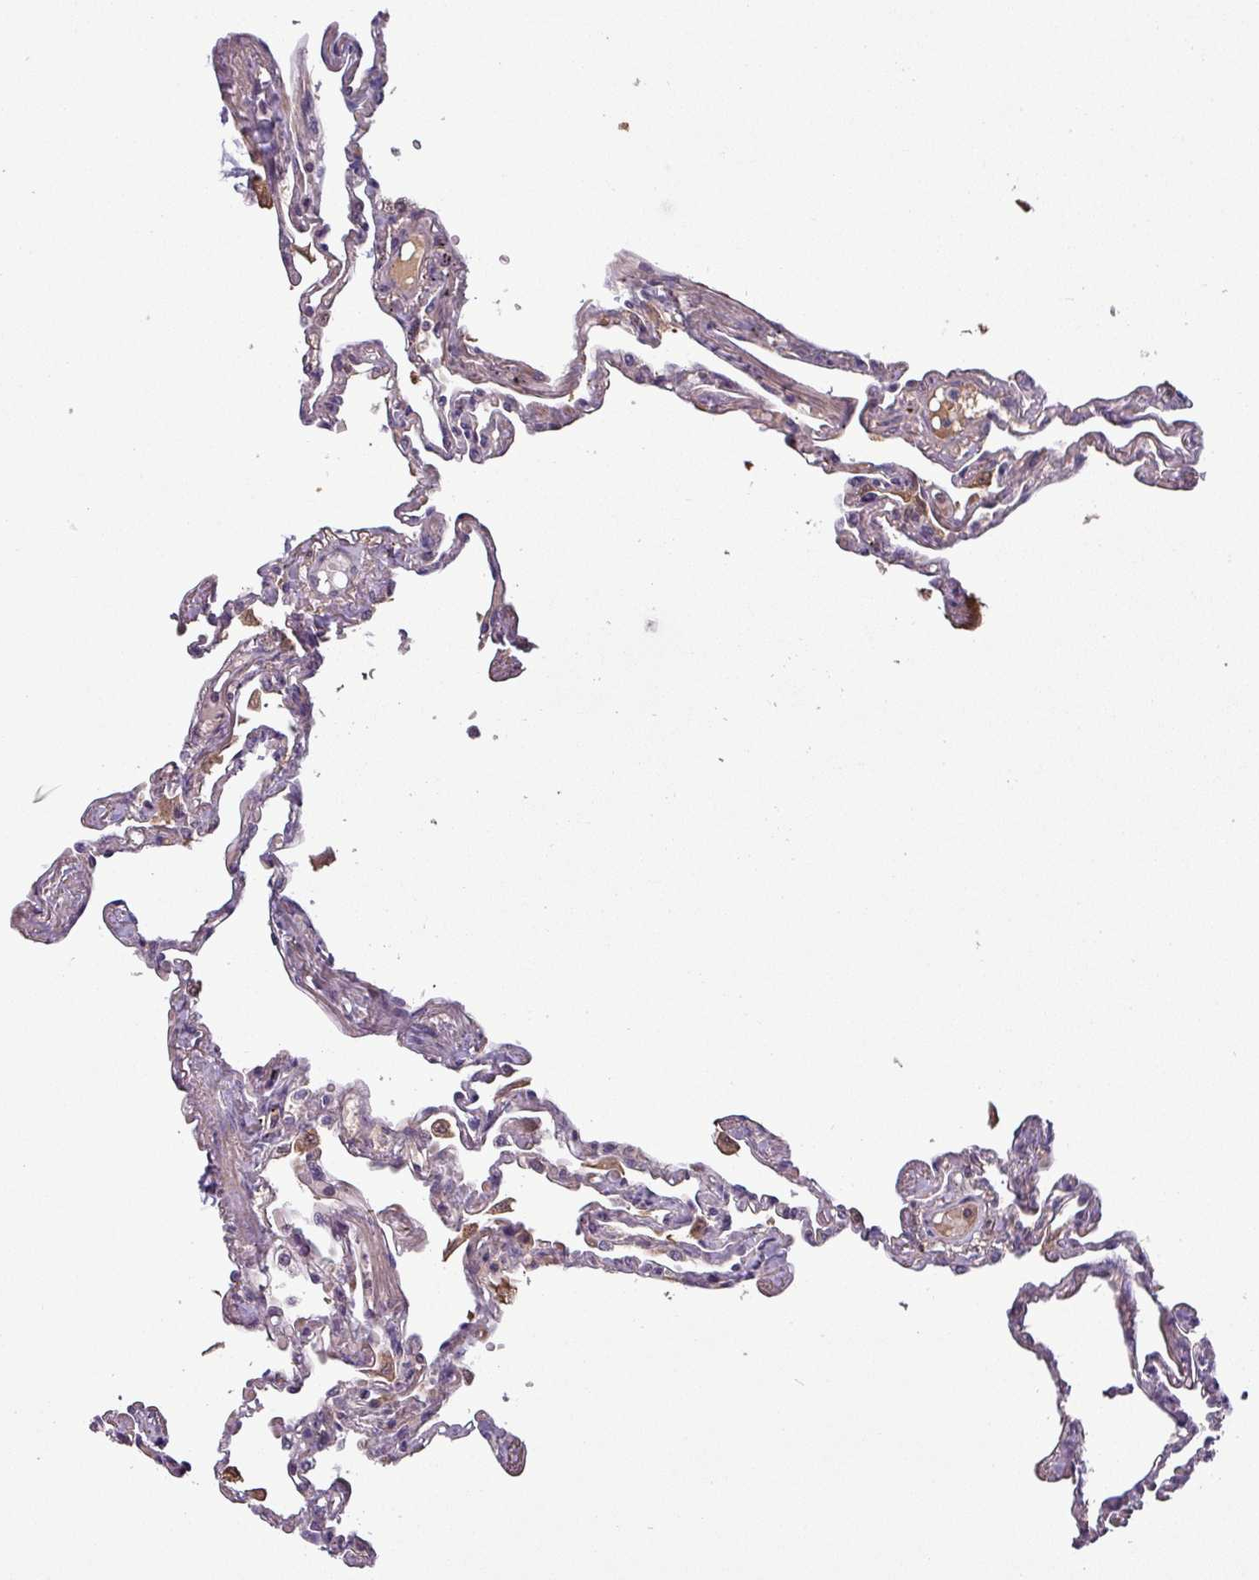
{"staining": {"intensity": "weak", "quantity": "25%-75%", "location": "cytoplasmic/membranous"}, "tissue": "lung", "cell_type": "Alveolar cells", "image_type": "normal", "snomed": [{"axis": "morphology", "description": "Normal tissue, NOS"}, {"axis": "topography", "description": "Lung"}], "caption": "Immunohistochemistry image of normal lung stained for a protein (brown), which demonstrates low levels of weak cytoplasmic/membranous staining in about 25%-75% of alveolar cells.", "gene": "PUS1", "patient": {"sex": "female", "age": 67}}